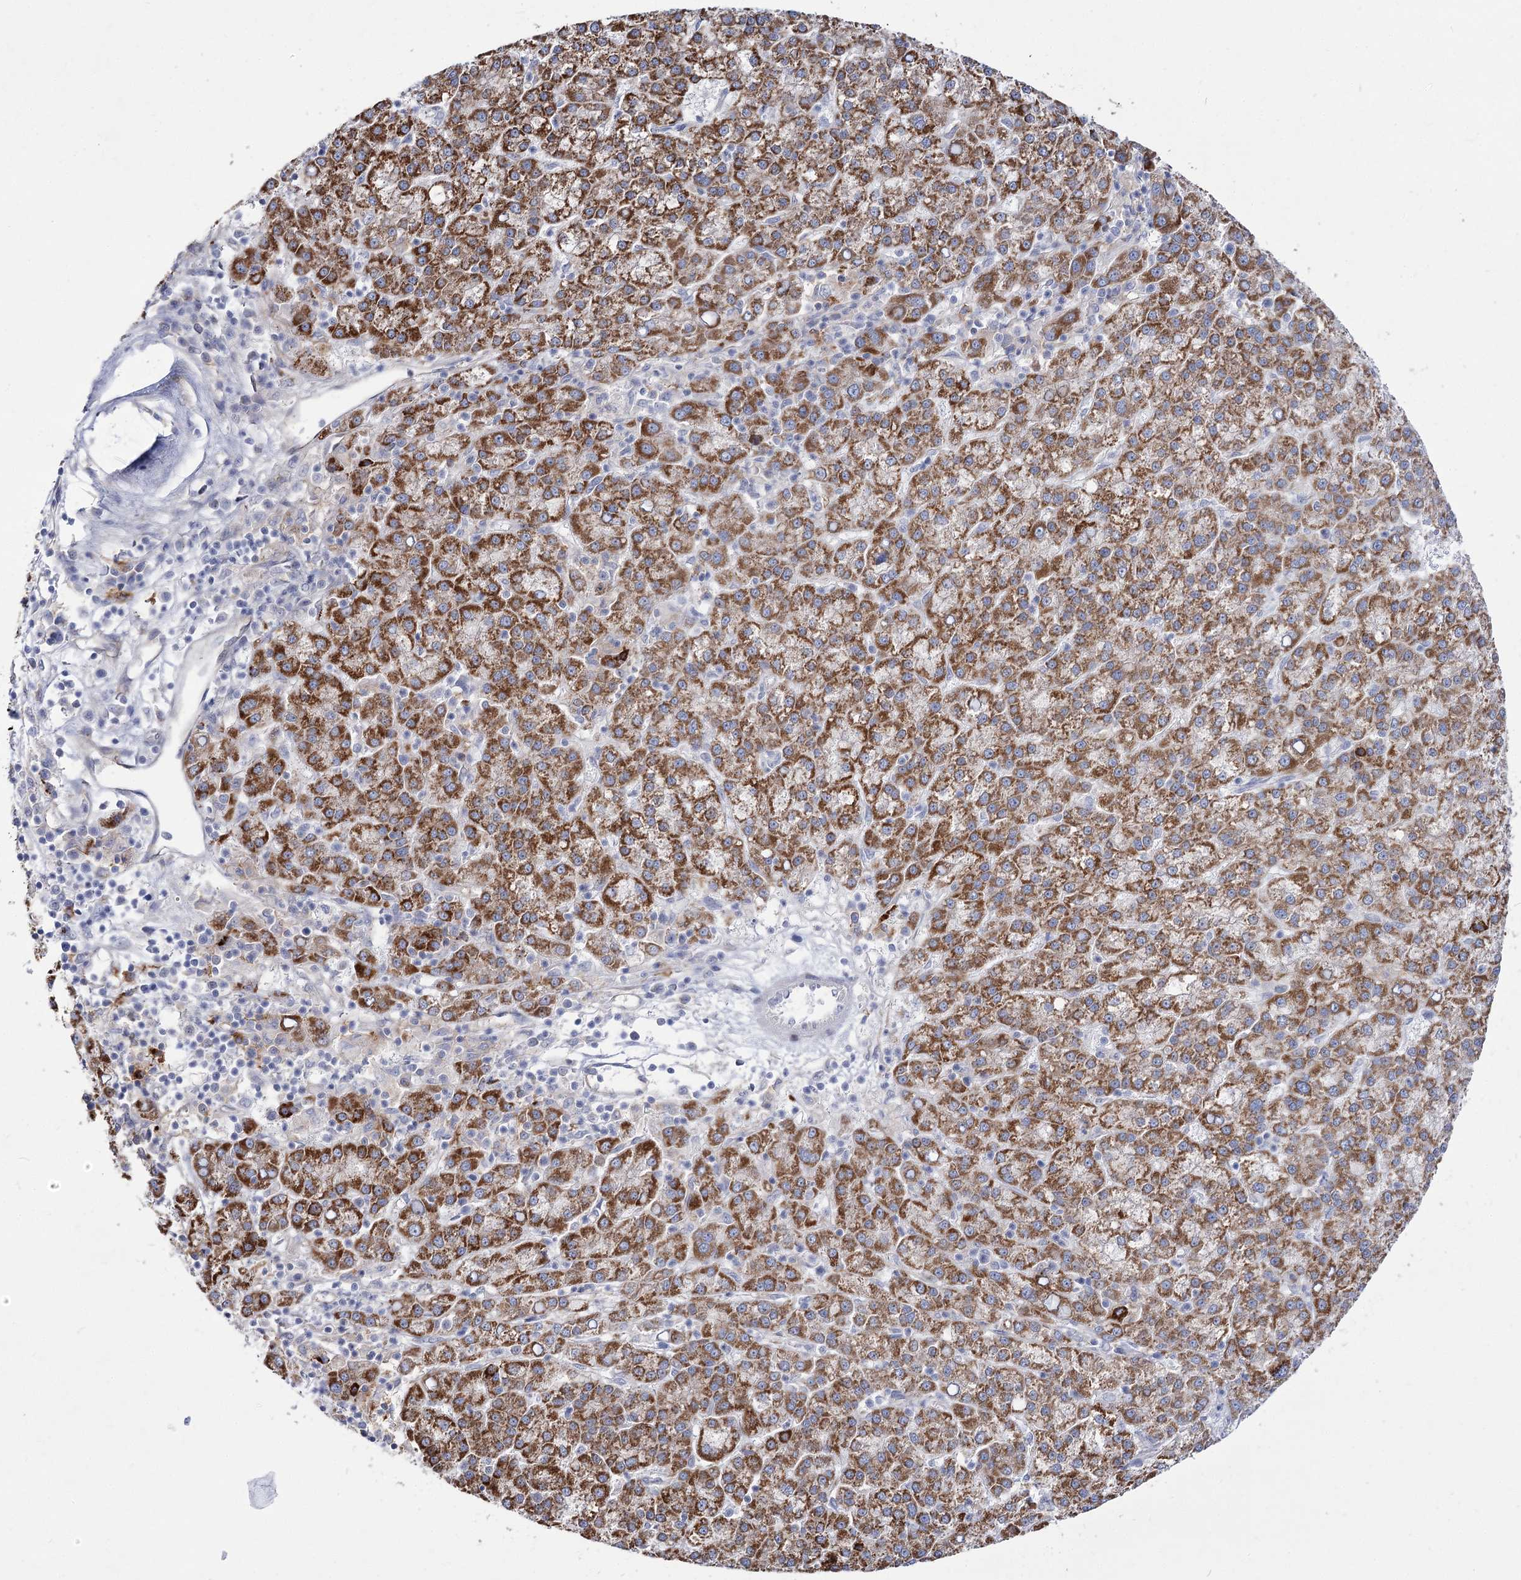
{"staining": {"intensity": "moderate", "quantity": ">75%", "location": "cytoplasmic/membranous"}, "tissue": "liver cancer", "cell_type": "Tumor cells", "image_type": "cancer", "snomed": [{"axis": "morphology", "description": "Carcinoma, Hepatocellular, NOS"}, {"axis": "topography", "description": "Liver"}], "caption": "A brown stain labels moderate cytoplasmic/membranous staining of a protein in hepatocellular carcinoma (liver) tumor cells.", "gene": "SUOX", "patient": {"sex": "female", "age": 58}}